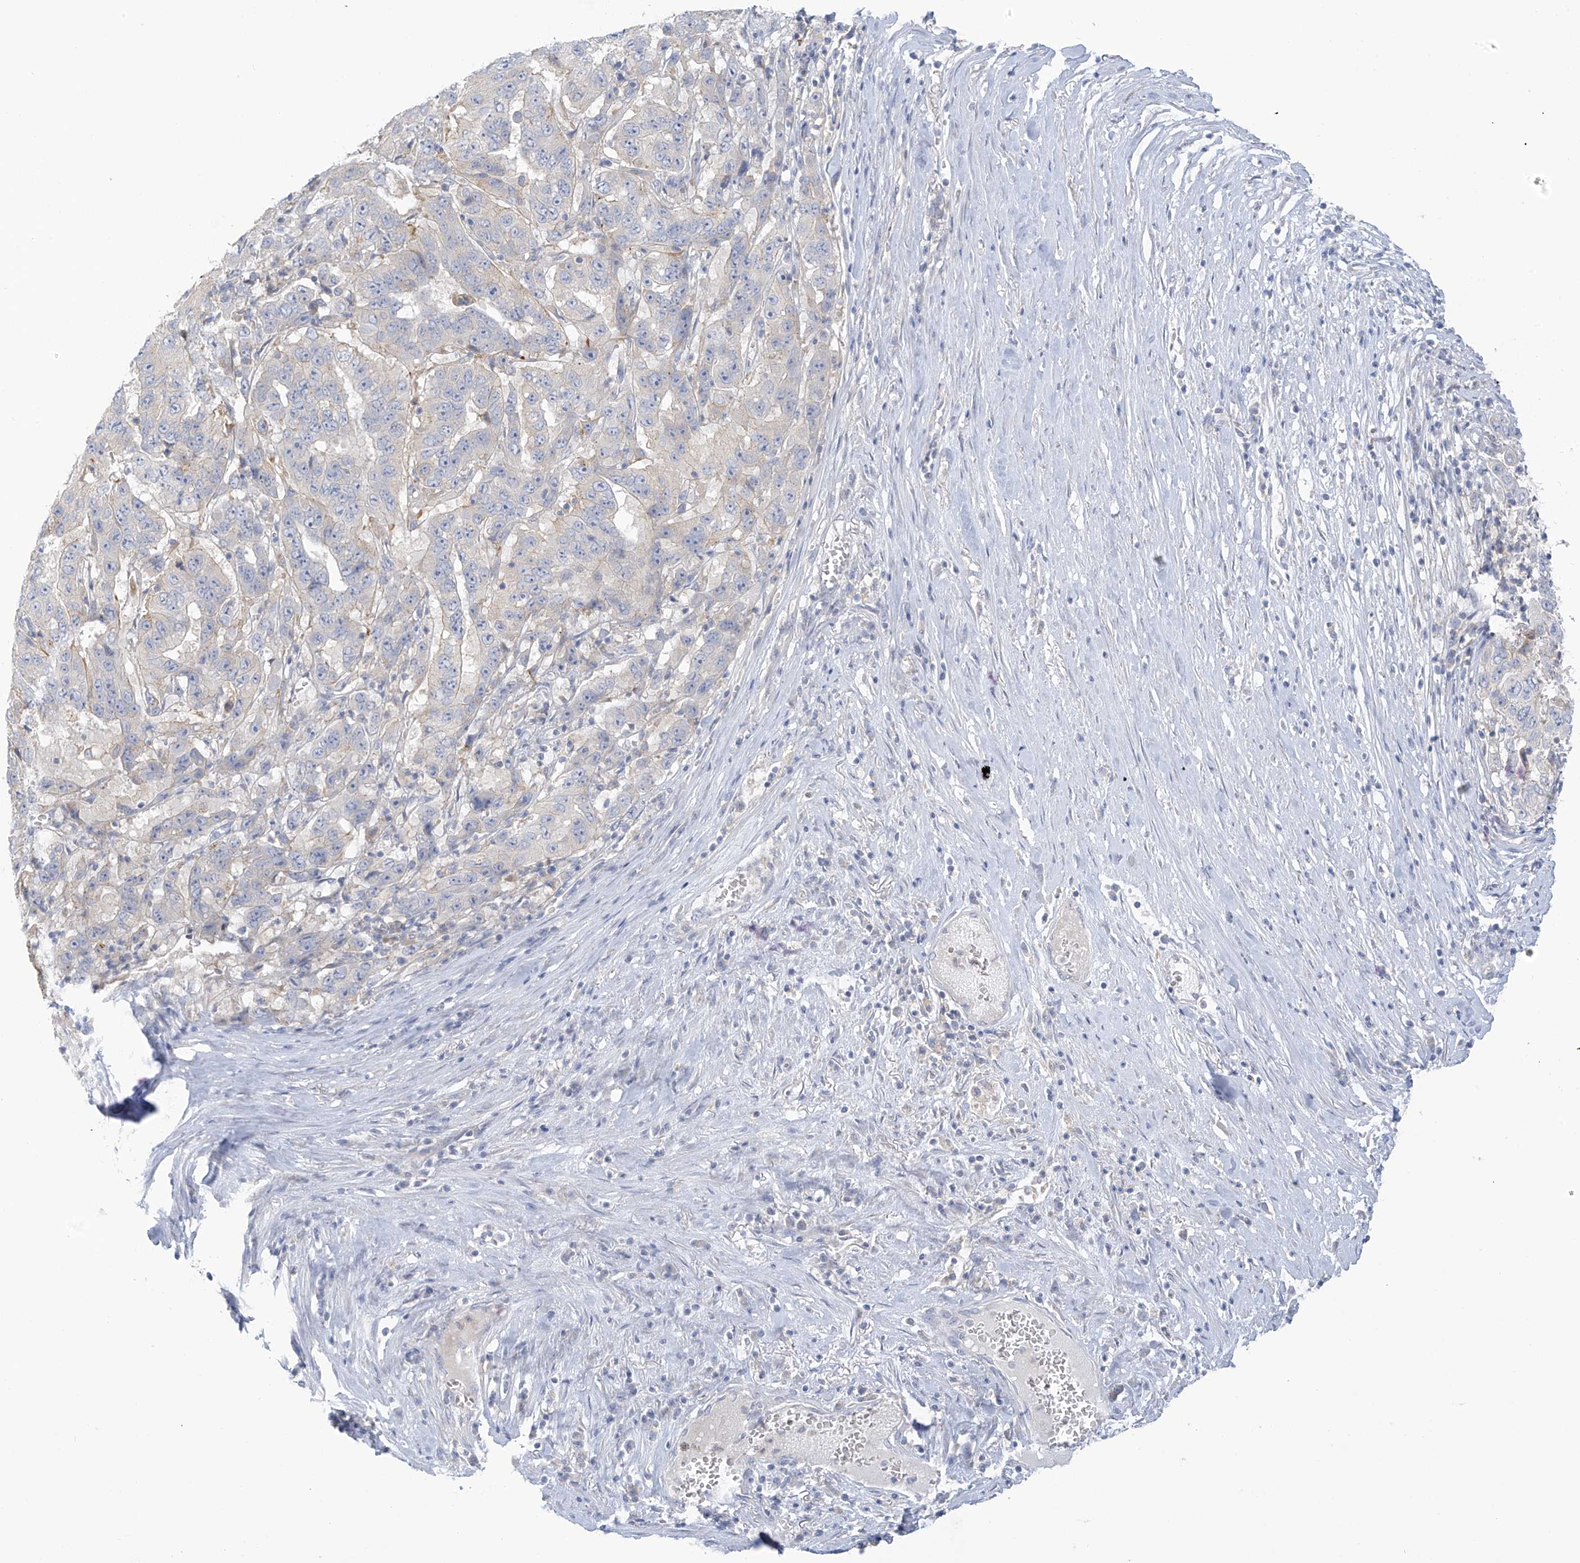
{"staining": {"intensity": "negative", "quantity": "none", "location": "none"}, "tissue": "pancreatic cancer", "cell_type": "Tumor cells", "image_type": "cancer", "snomed": [{"axis": "morphology", "description": "Adenocarcinoma, NOS"}, {"axis": "topography", "description": "Pancreas"}], "caption": "IHC histopathology image of neoplastic tissue: human pancreatic cancer (adenocarcinoma) stained with DAB (3,3'-diaminobenzidine) demonstrates no significant protein positivity in tumor cells.", "gene": "SLC6A12", "patient": {"sex": "male", "age": 63}}